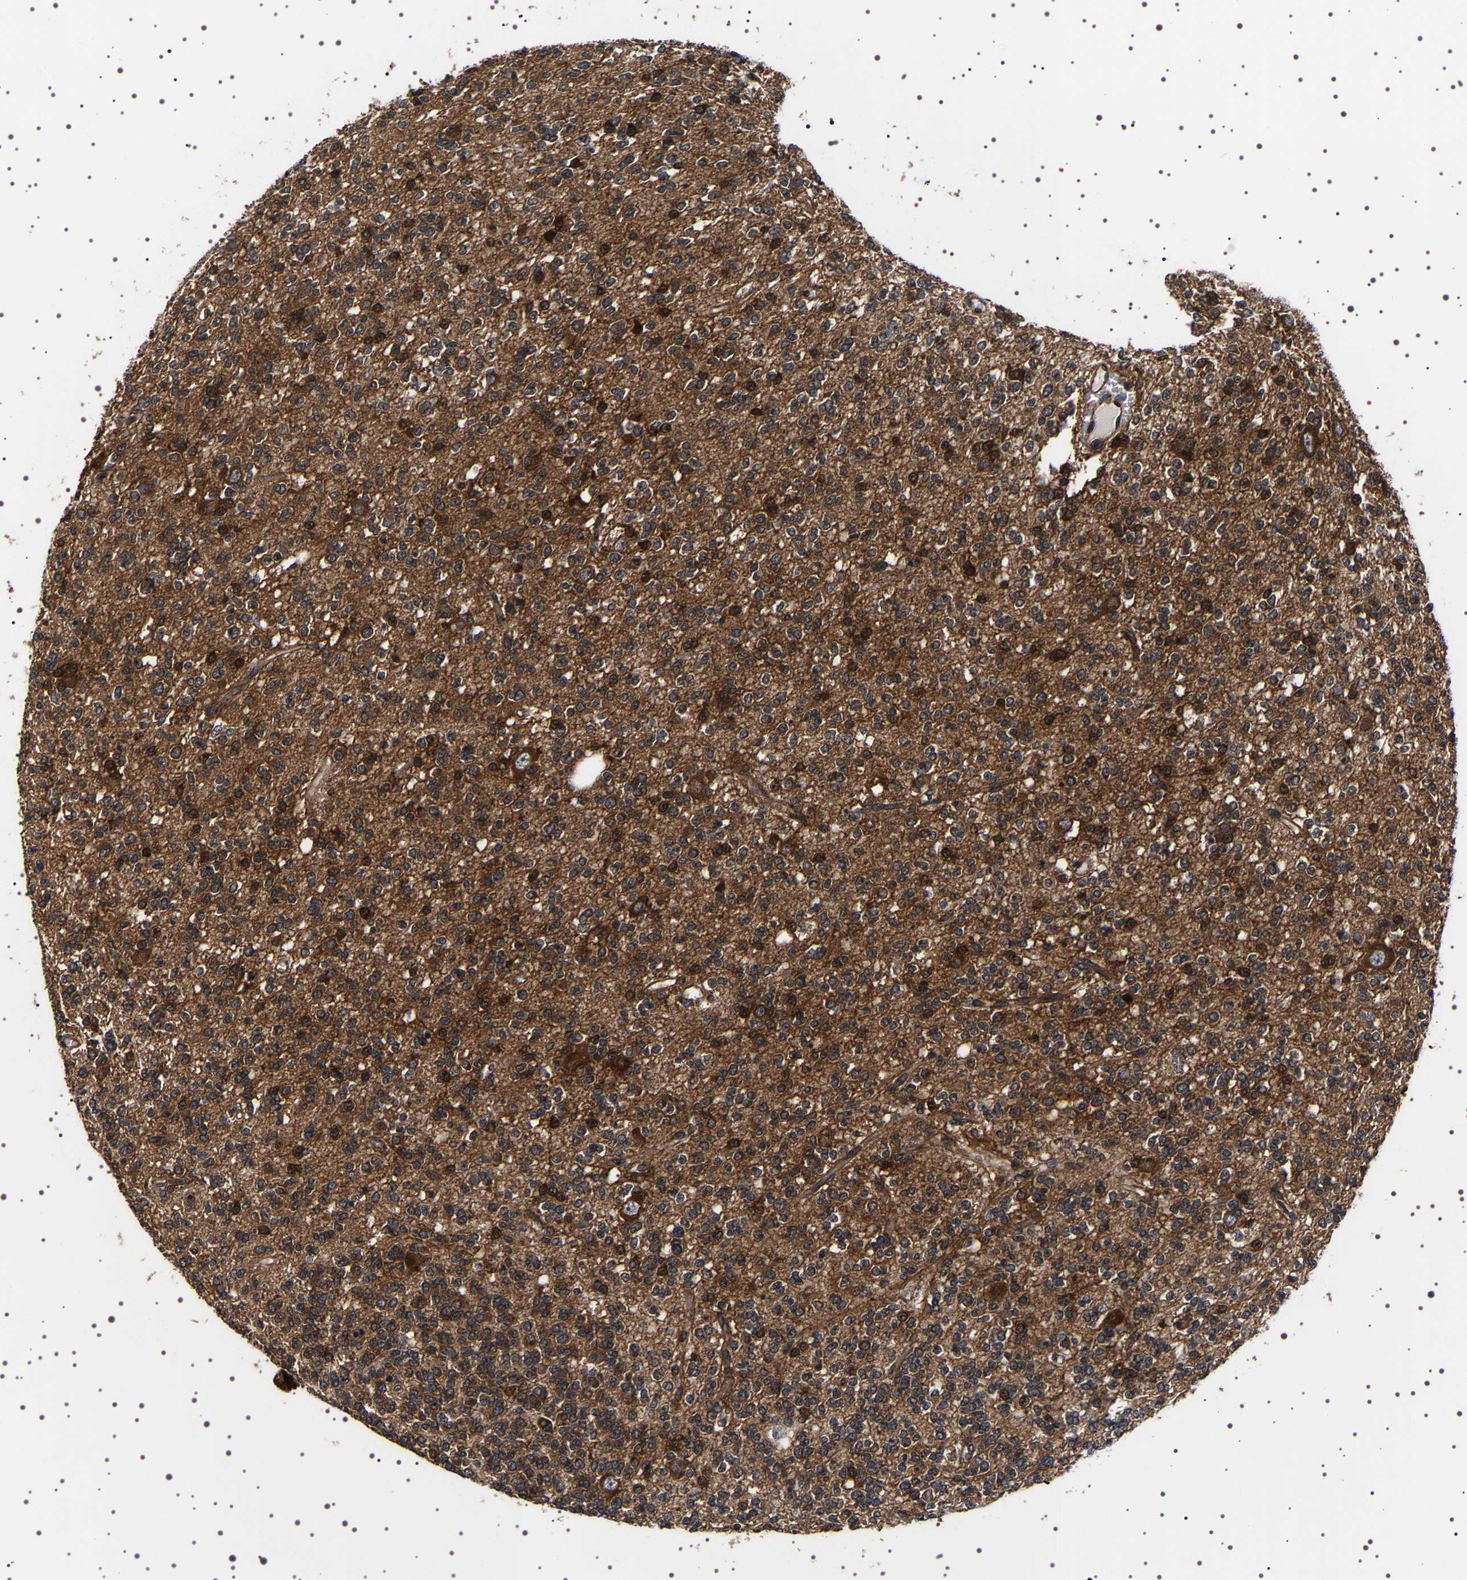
{"staining": {"intensity": "moderate", "quantity": ">75%", "location": "cytoplasmic/membranous,nuclear"}, "tissue": "glioma", "cell_type": "Tumor cells", "image_type": "cancer", "snomed": [{"axis": "morphology", "description": "Glioma, malignant, Low grade"}, {"axis": "topography", "description": "Brain"}], "caption": "Low-grade glioma (malignant) tissue reveals moderate cytoplasmic/membranous and nuclear staining in approximately >75% of tumor cells, visualized by immunohistochemistry. The staining was performed using DAB (3,3'-diaminobenzidine) to visualize the protein expression in brown, while the nuclei were stained in blue with hematoxylin (Magnification: 20x).", "gene": "DARS1", "patient": {"sex": "male", "age": 38}}